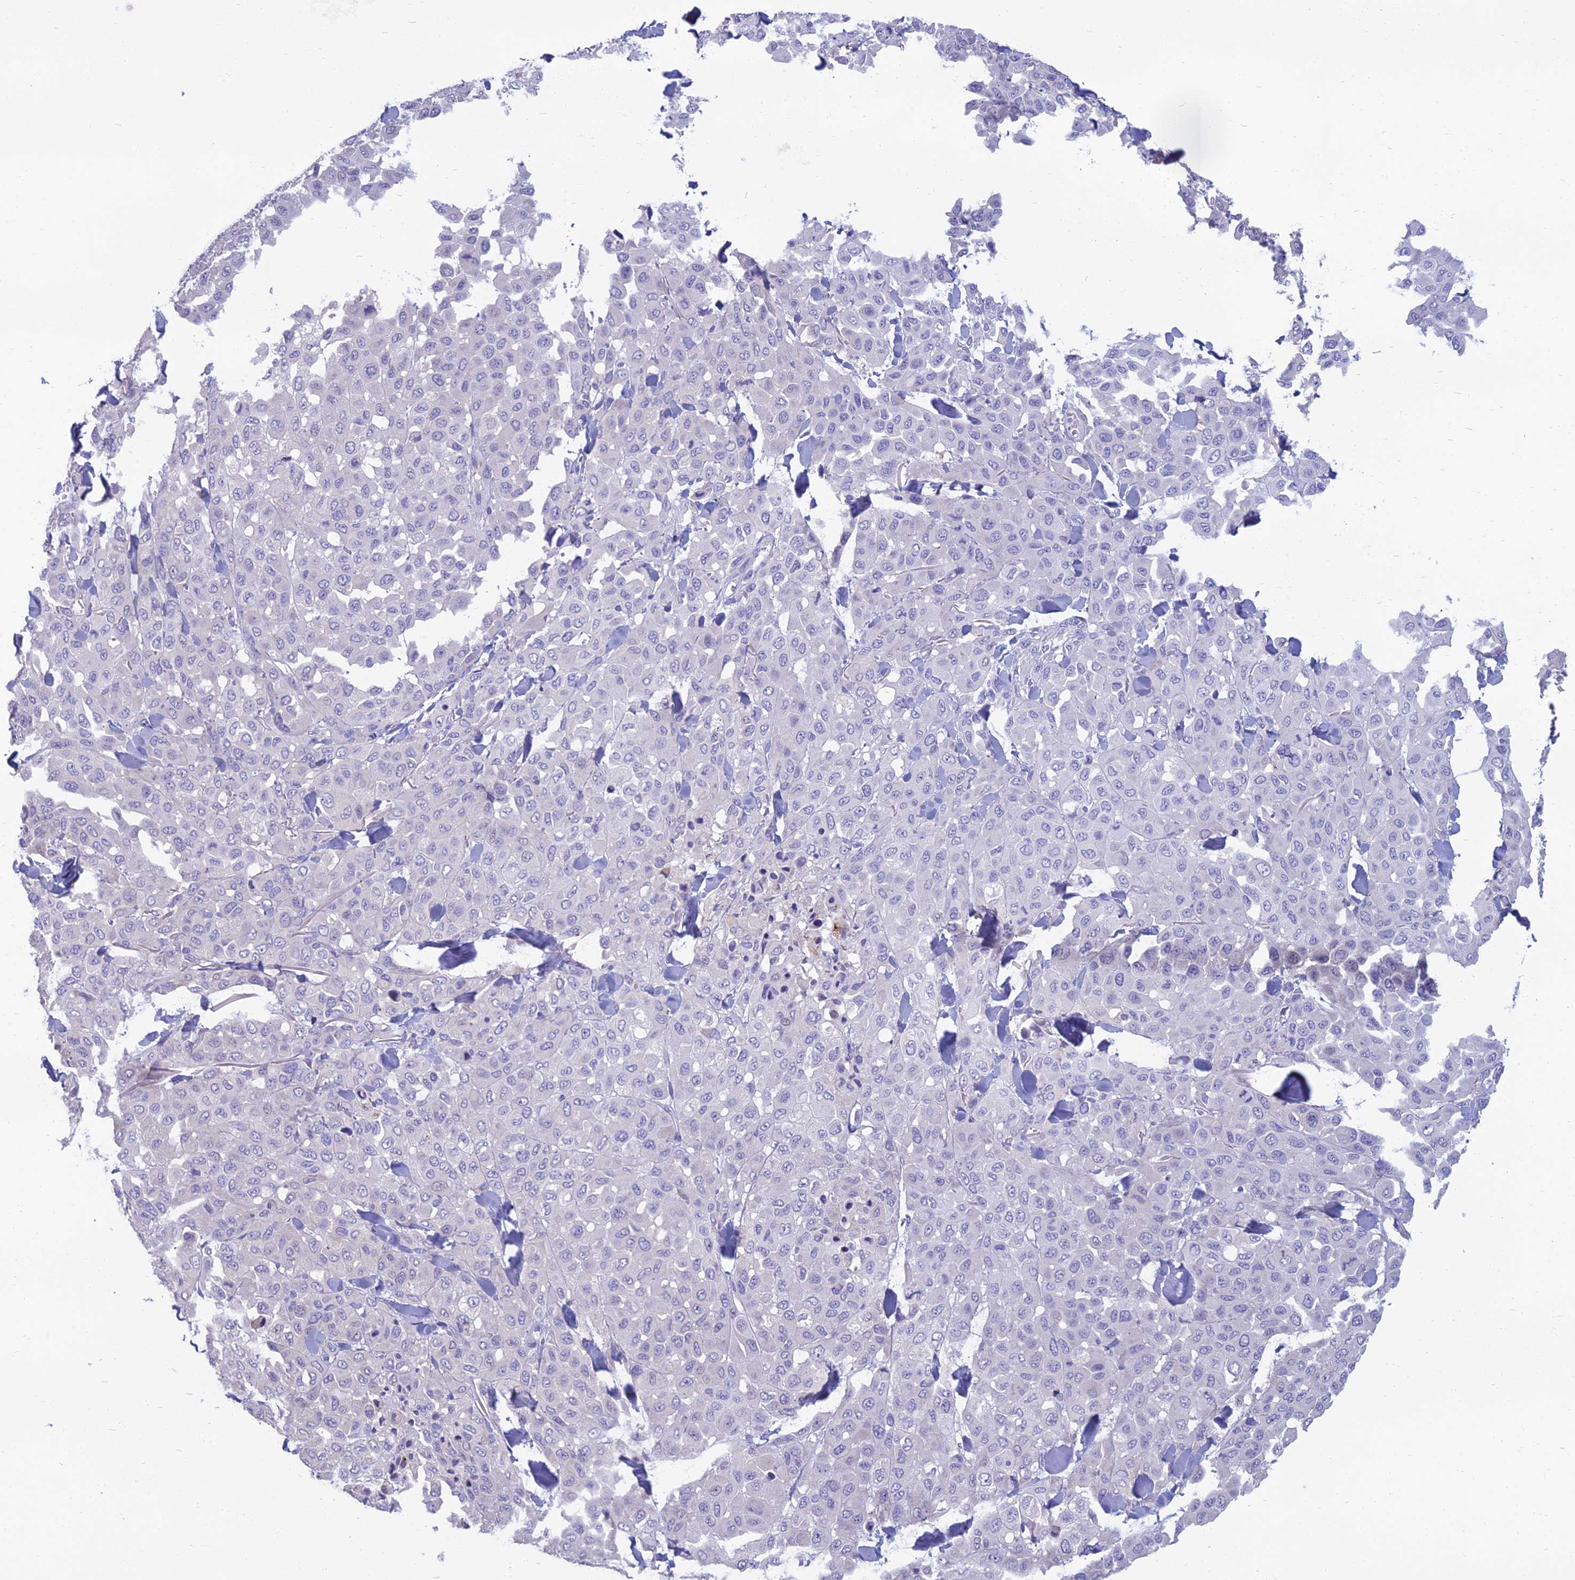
{"staining": {"intensity": "negative", "quantity": "none", "location": "none"}, "tissue": "melanoma", "cell_type": "Tumor cells", "image_type": "cancer", "snomed": [{"axis": "morphology", "description": "Malignant melanoma, Metastatic site"}, {"axis": "topography", "description": "Skin"}], "caption": "A histopathology image of melanoma stained for a protein demonstrates no brown staining in tumor cells.", "gene": "SPTLC3", "patient": {"sex": "female", "age": 81}}